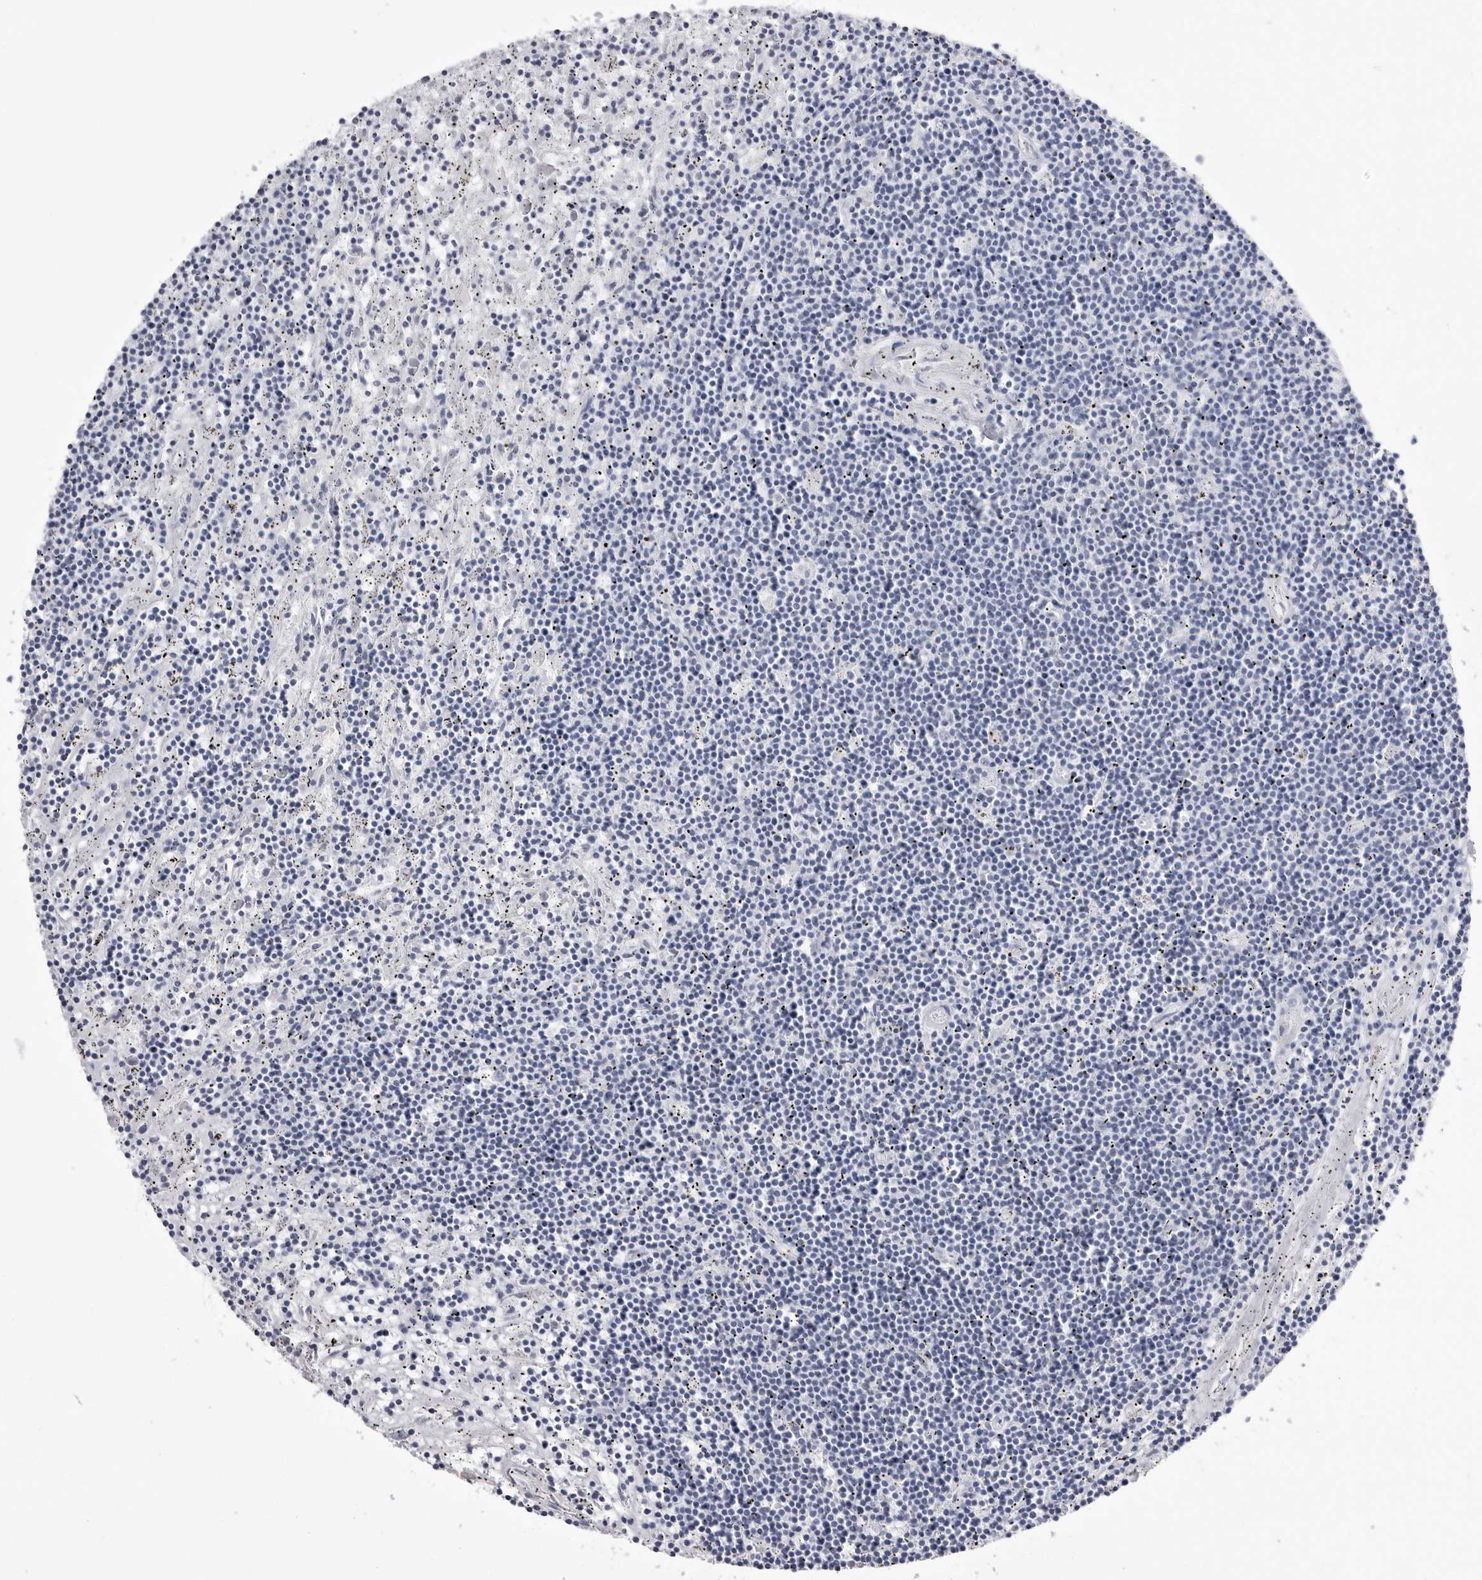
{"staining": {"intensity": "negative", "quantity": "none", "location": "none"}, "tissue": "lymphoma", "cell_type": "Tumor cells", "image_type": "cancer", "snomed": [{"axis": "morphology", "description": "Malignant lymphoma, non-Hodgkin's type, Low grade"}, {"axis": "topography", "description": "Spleen"}], "caption": "IHC of human low-grade malignant lymphoma, non-Hodgkin's type shows no staining in tumor cells.", "gene": "COL26A1", "patient": {"sex": "male", "age": 76}}